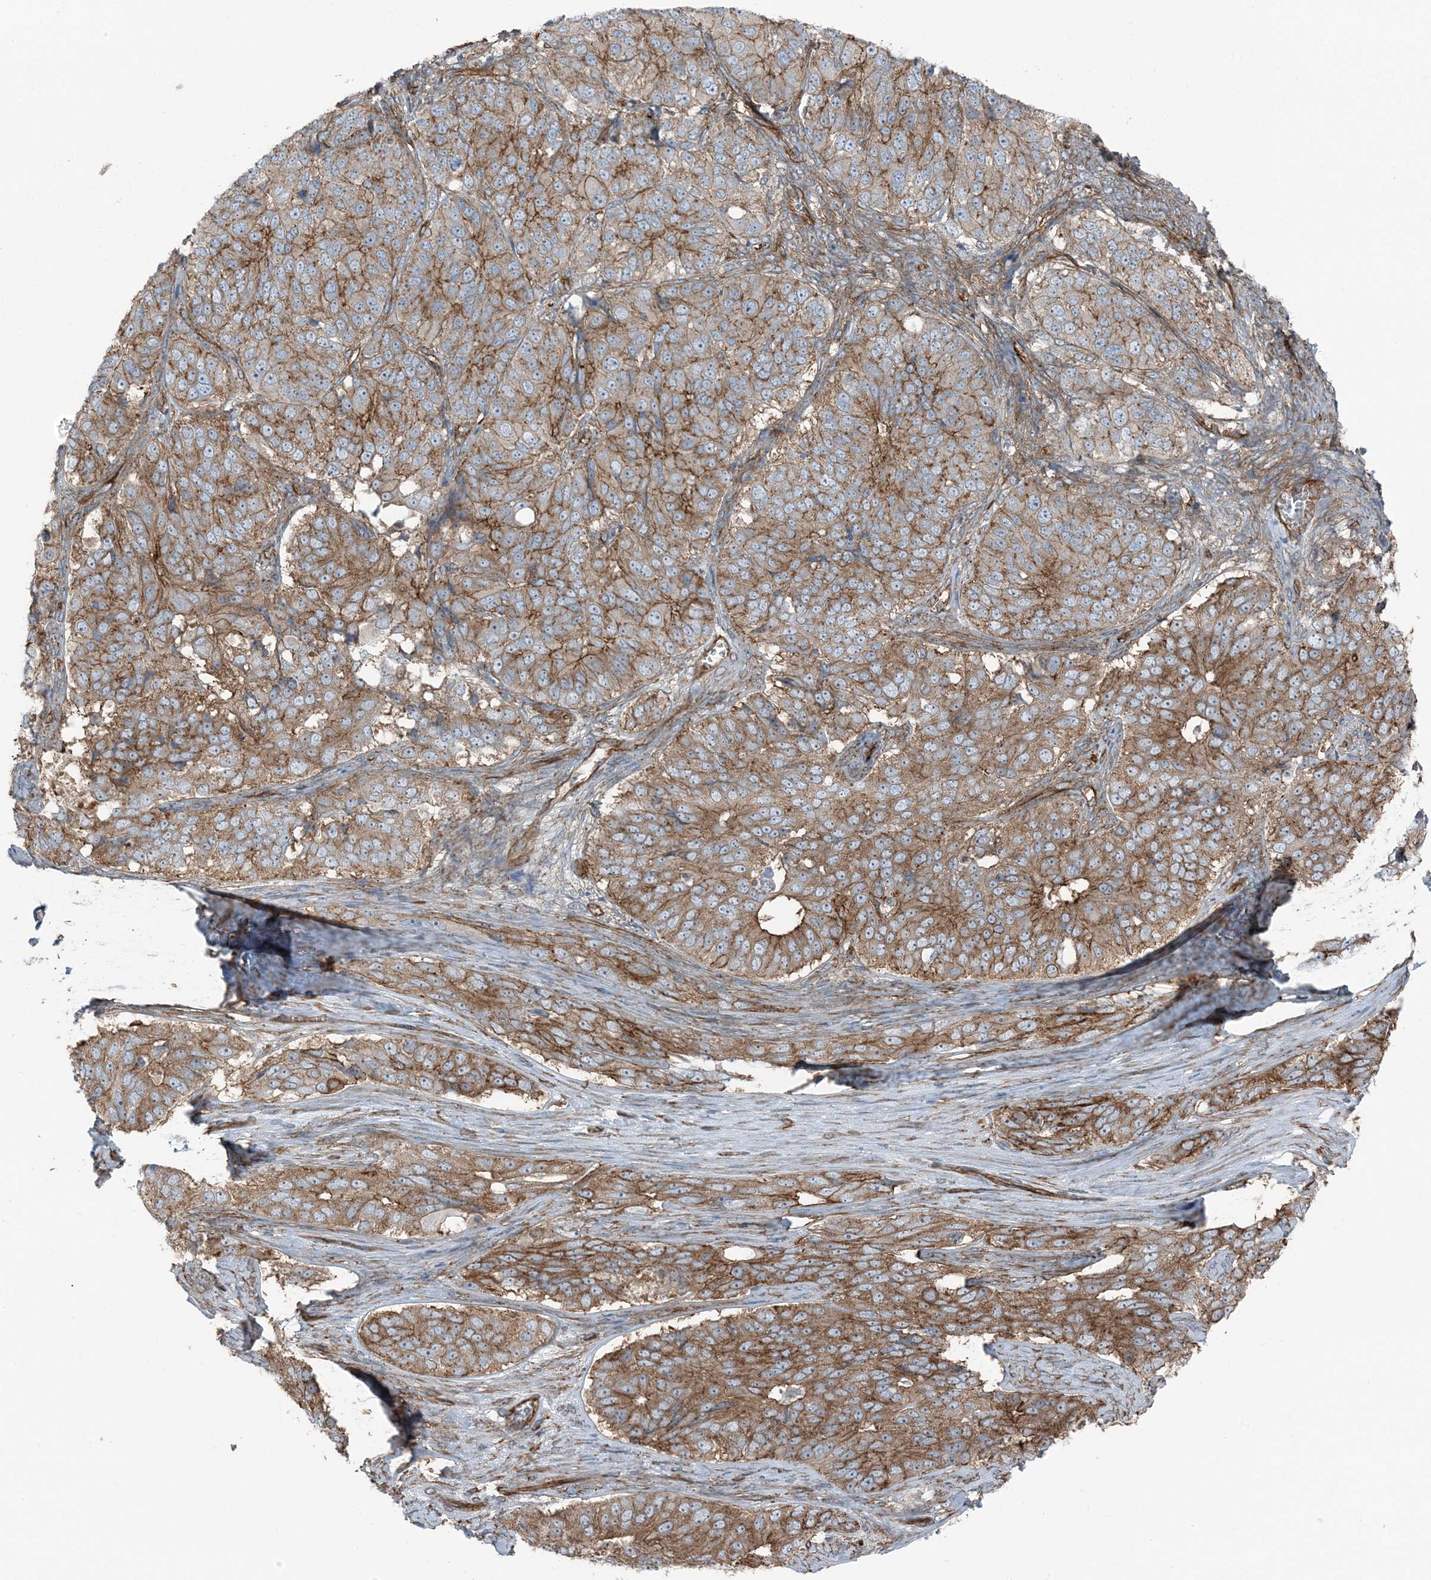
{"staining": {"intensity": "moderate", "quantity": ">75%", "location": "cytoplasmic/membranous"}, "tissue": "ovarian cancer", "cell_type": "Tumor cells", "image_type": "cancer", "snomed": [{"axis": "morphology", "description": "Carcinoma, endometroid"}, {"axis": "topography", "description": "Ovary"}], "caption": "Tumor cells reveal medium levels of moderate cytoplasmic/membranous staining in approximately >75% of cells in ovarian cancer (endometroid carcinoma). (DAB IHC with brightfield microscopy, high magnification).", "gene": "ZFP90", "patient": {"sex": "female", "age": 51}}